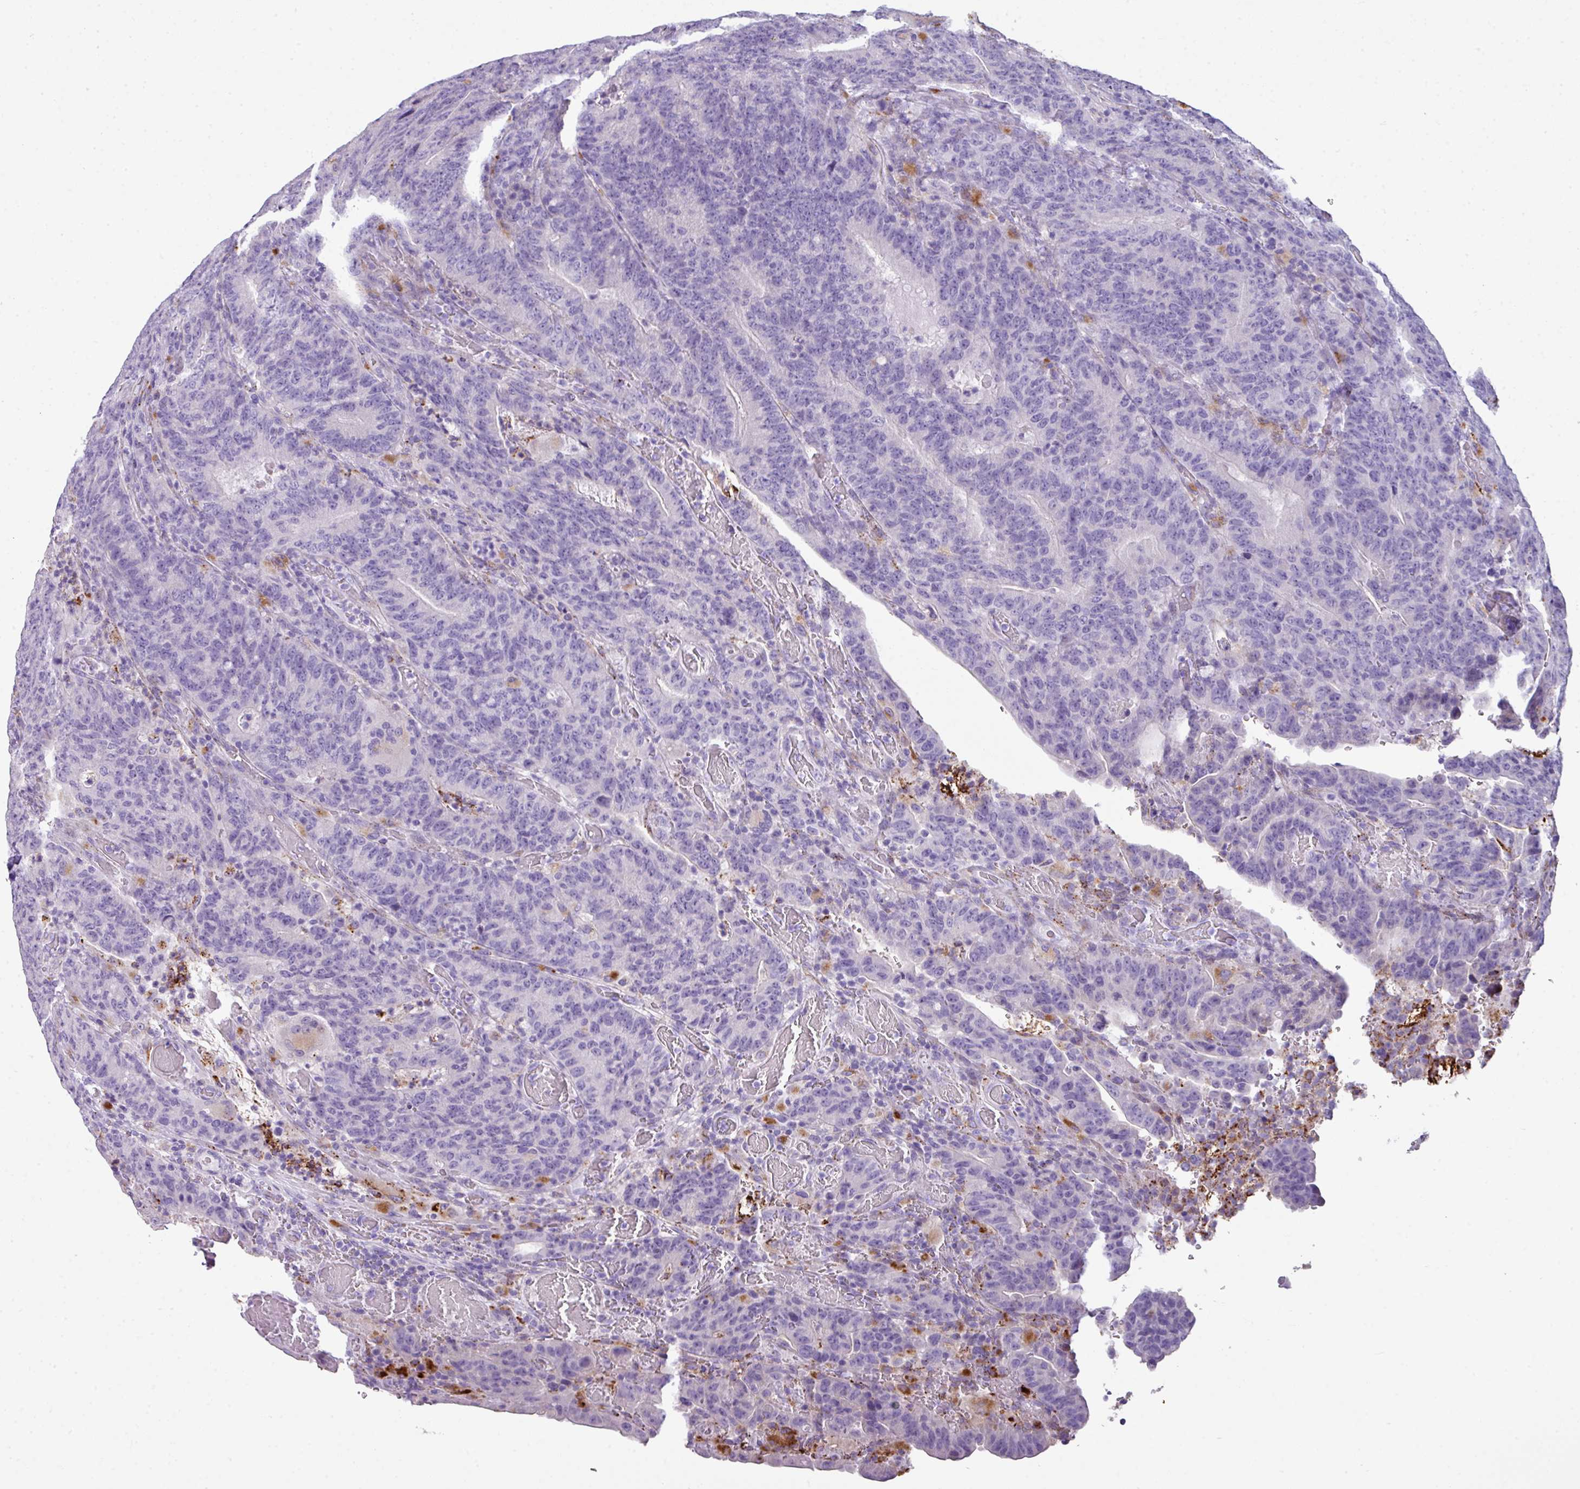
{"staining": {"intensity": "negative", "quantity": "none", "location": "none"}, "tissue": "colorectal cancer", "cell_type": "Tumor cells", "image_type": "cancer", "snomed": [{"axis": "morphology", "description": "Normal tissue, NOS"}, {"axis": "morphology", "description": "Adenocarcinoma, NOS"}, {"axis": "topography", "description": "Colon"}], "caption": "This is a image of IHC staining of colorectal adenocarcinoma, which shows no positivity in tumor cells.", "gene": "ZNF568", "patient": {"sex": "female", "age": 75}}